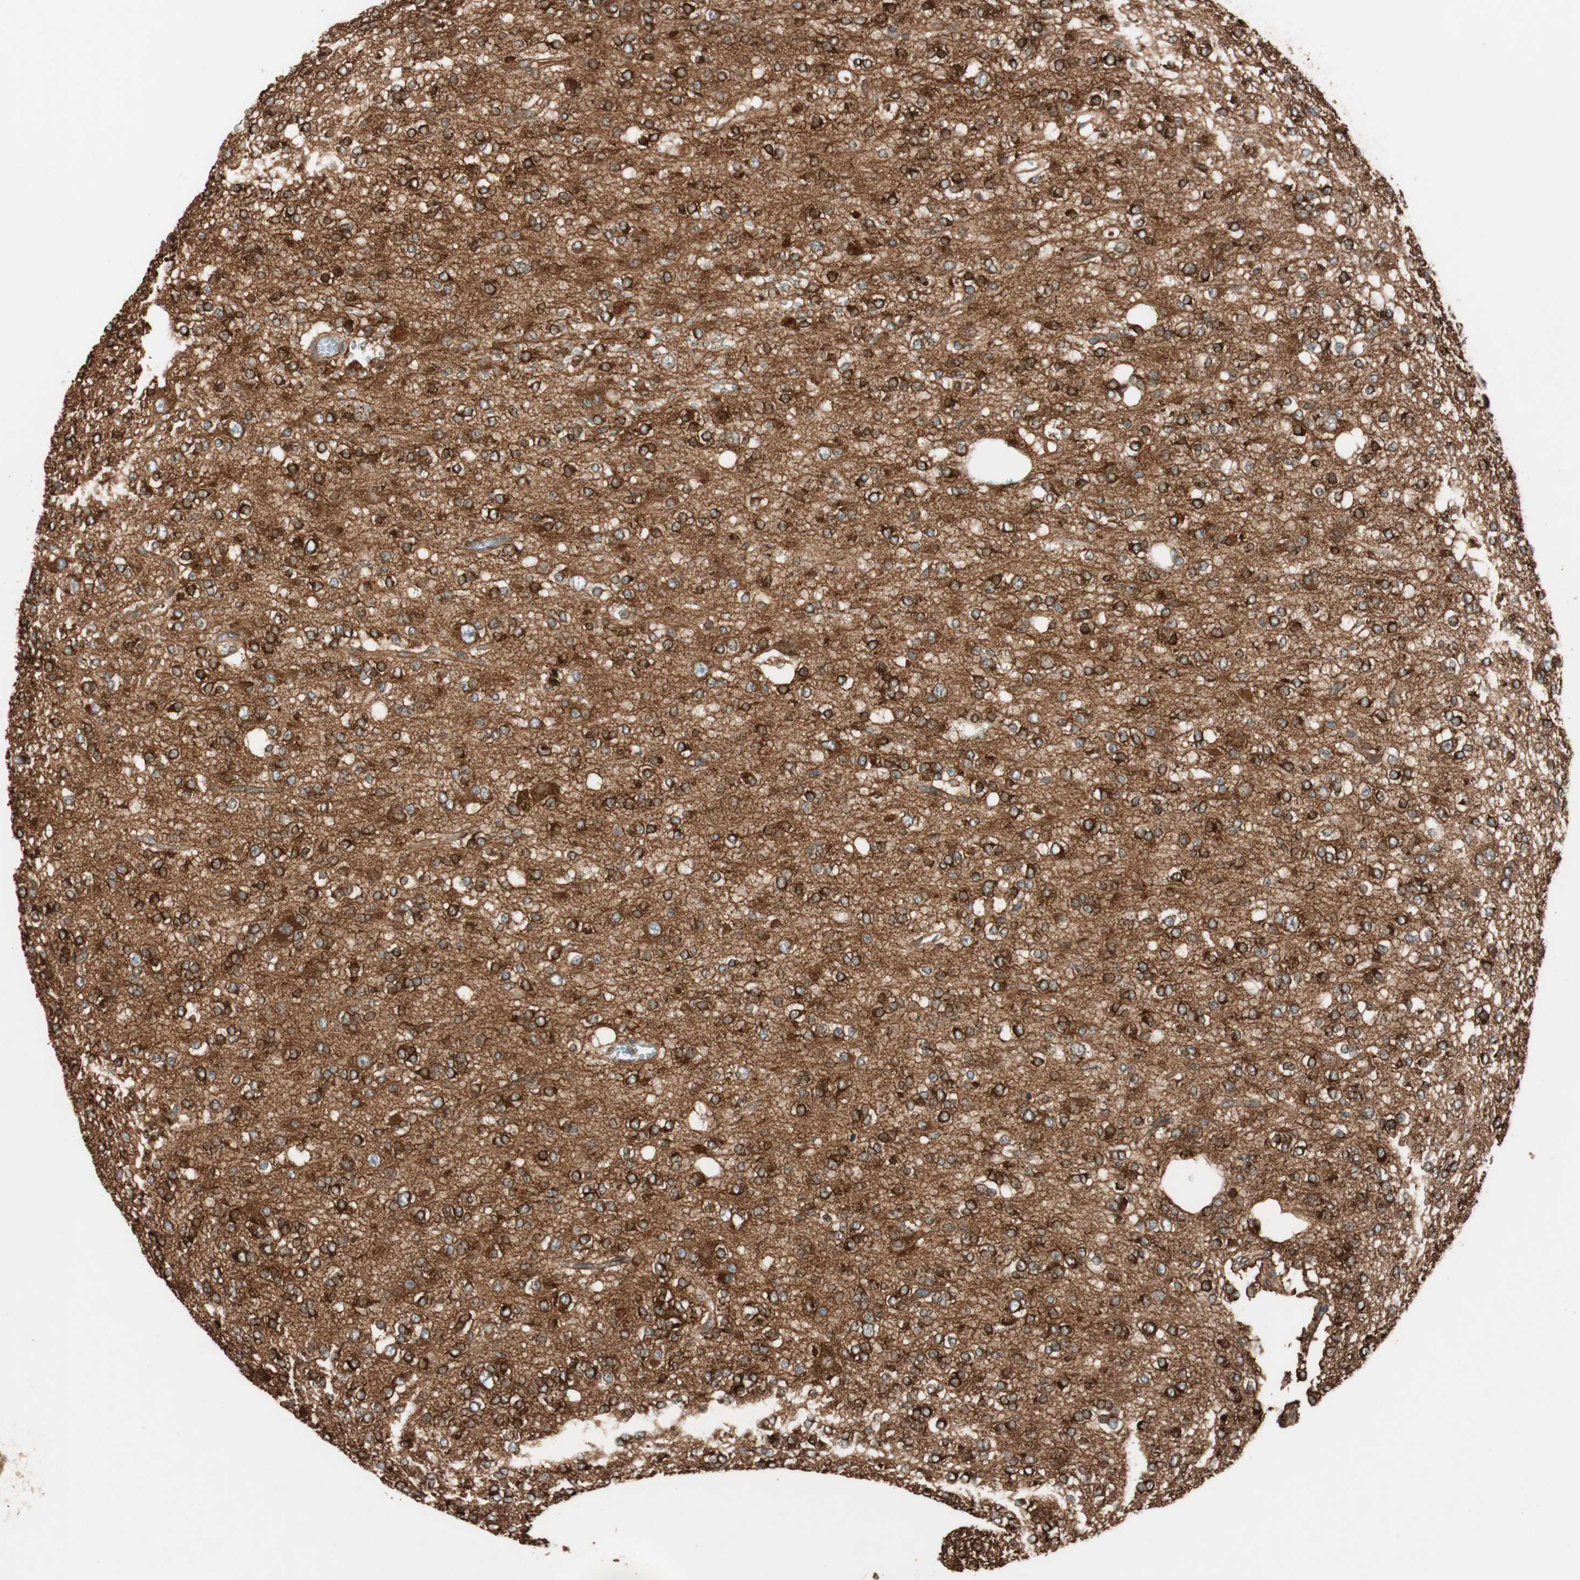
{"staining": {"intensity": "strong", "quantity": ">75%", "location": "cytoplasmic/membranous"}, "tissue": "glioma", "cell_type": "Tumor cells", "image_type": "cancer", "snomed": [{"axis": "morphology", "description": "Glioma, malignant, Low grade"}, {"axis": "topography", "description": "Brain"}], "caption": "A high-resolution photomicrograph shows immunohistochemistry (IHC) staining of glioma, which shows strong cytoplasmic/membranous expression in approximately >75% of tumor cells.", "gene": "RAB5A", "patient": {"sex": "male", "age": 38}}